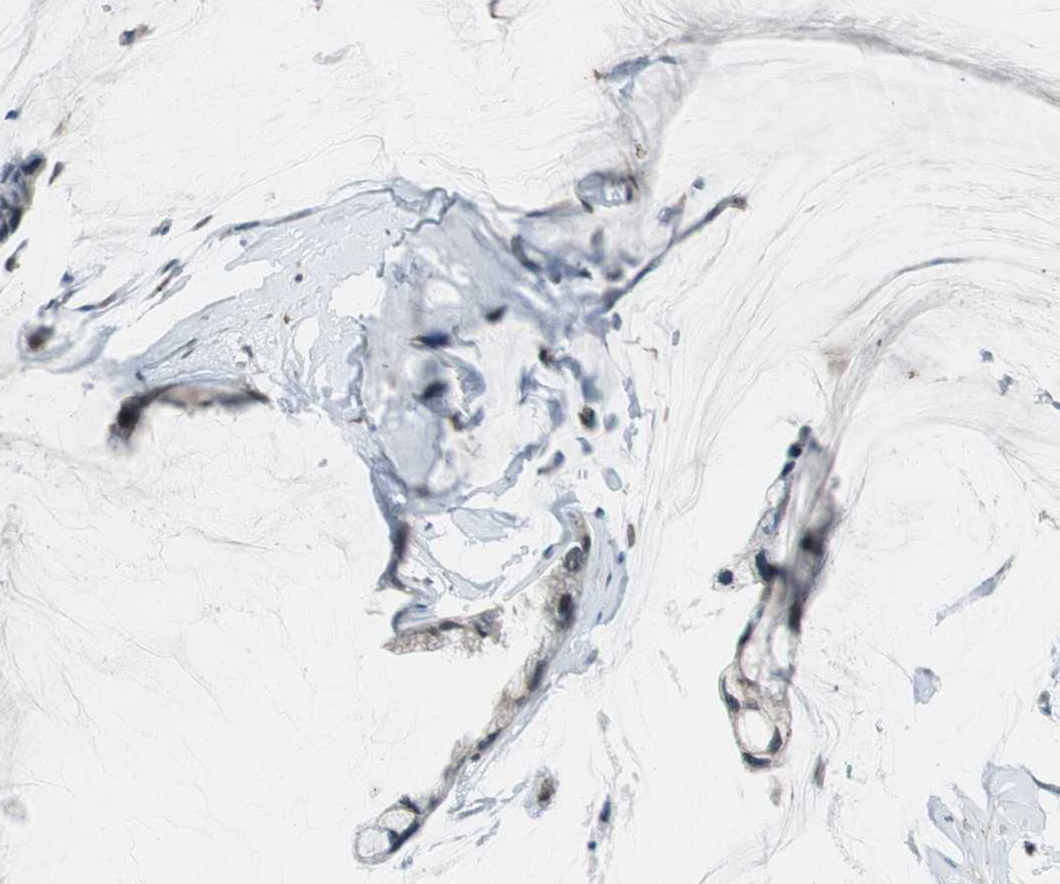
{"staining": {"intensity": "moderate", "quantity": "<25%", "location": "nuclear"}, "tissue": "ovarian cancer", "cell_type": "Tumor cells", "image_type": "cancer", "snomed": [{"axis": "morphology", "description": "Cystadenocarcinoma, mucinous, NOS"}, {"axis": "topography", "description": "Ovary"}], "caption": "Tumor cells display low levels of moderate nuclear expression in approximately <25% of cells in mucinous cystadenocarcinoma (ovarian).", "gene": "CDK19", "patient": {"sex": "female", "age": 39}}